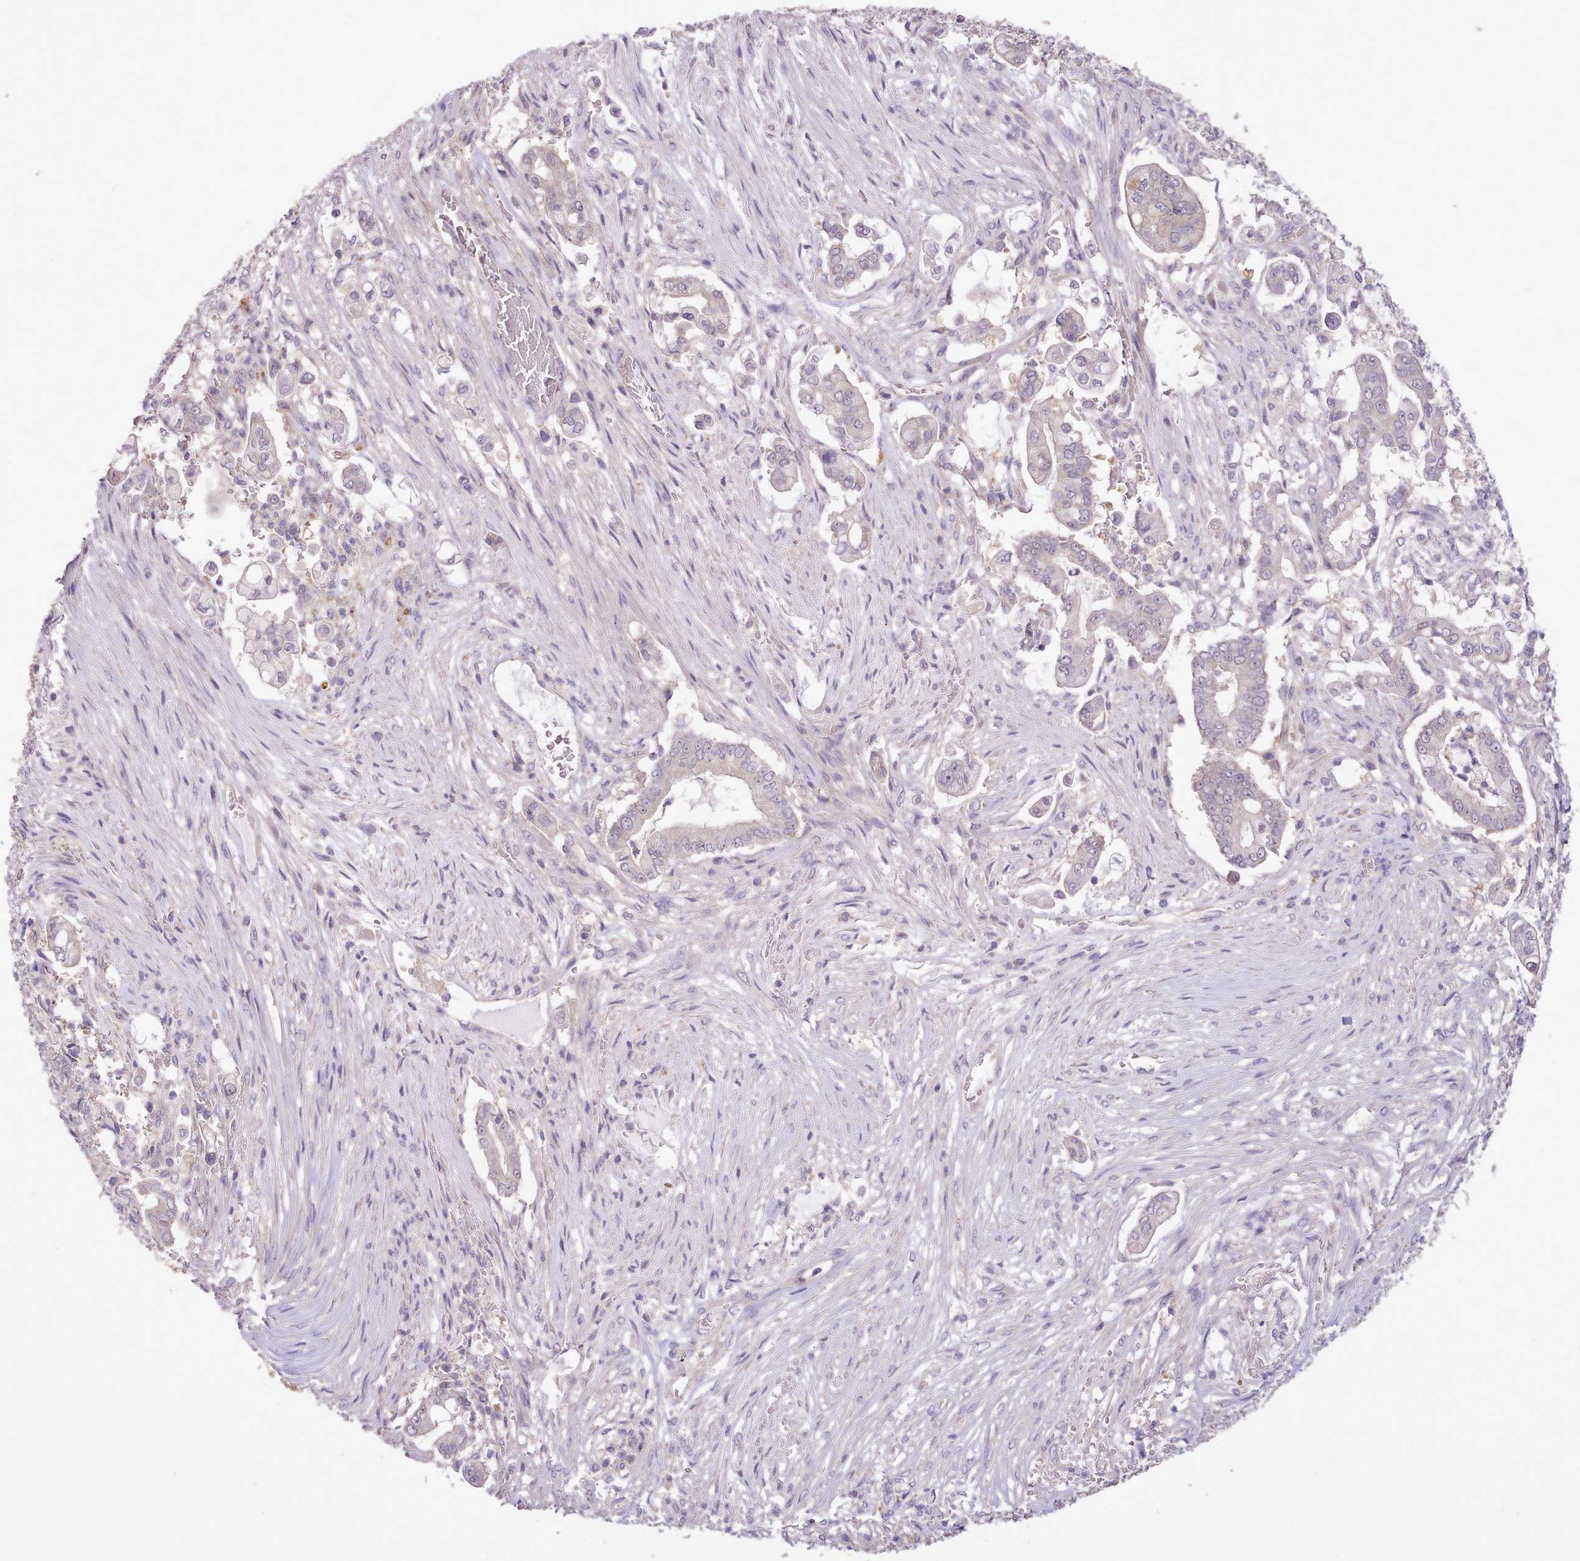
{"staining": {"intensity": "negative", "quantity": "none", "location": "none"}, "tissue": "pancreatic cancer", "cell_type": "Tumor cells", "image_type": "cancer", "snomed": [{"axis": "morphology", "description": "Adenocarcinoma, NOS"}, {"axis": "topography", "description": "Pancreas"}], "caption": "Image shows no significant protein expression in tumor cells of pancreatic cancer (adenocarcinoma).", "gene": "ZNF607", "patient": {"sex": "female", "age": 69}}